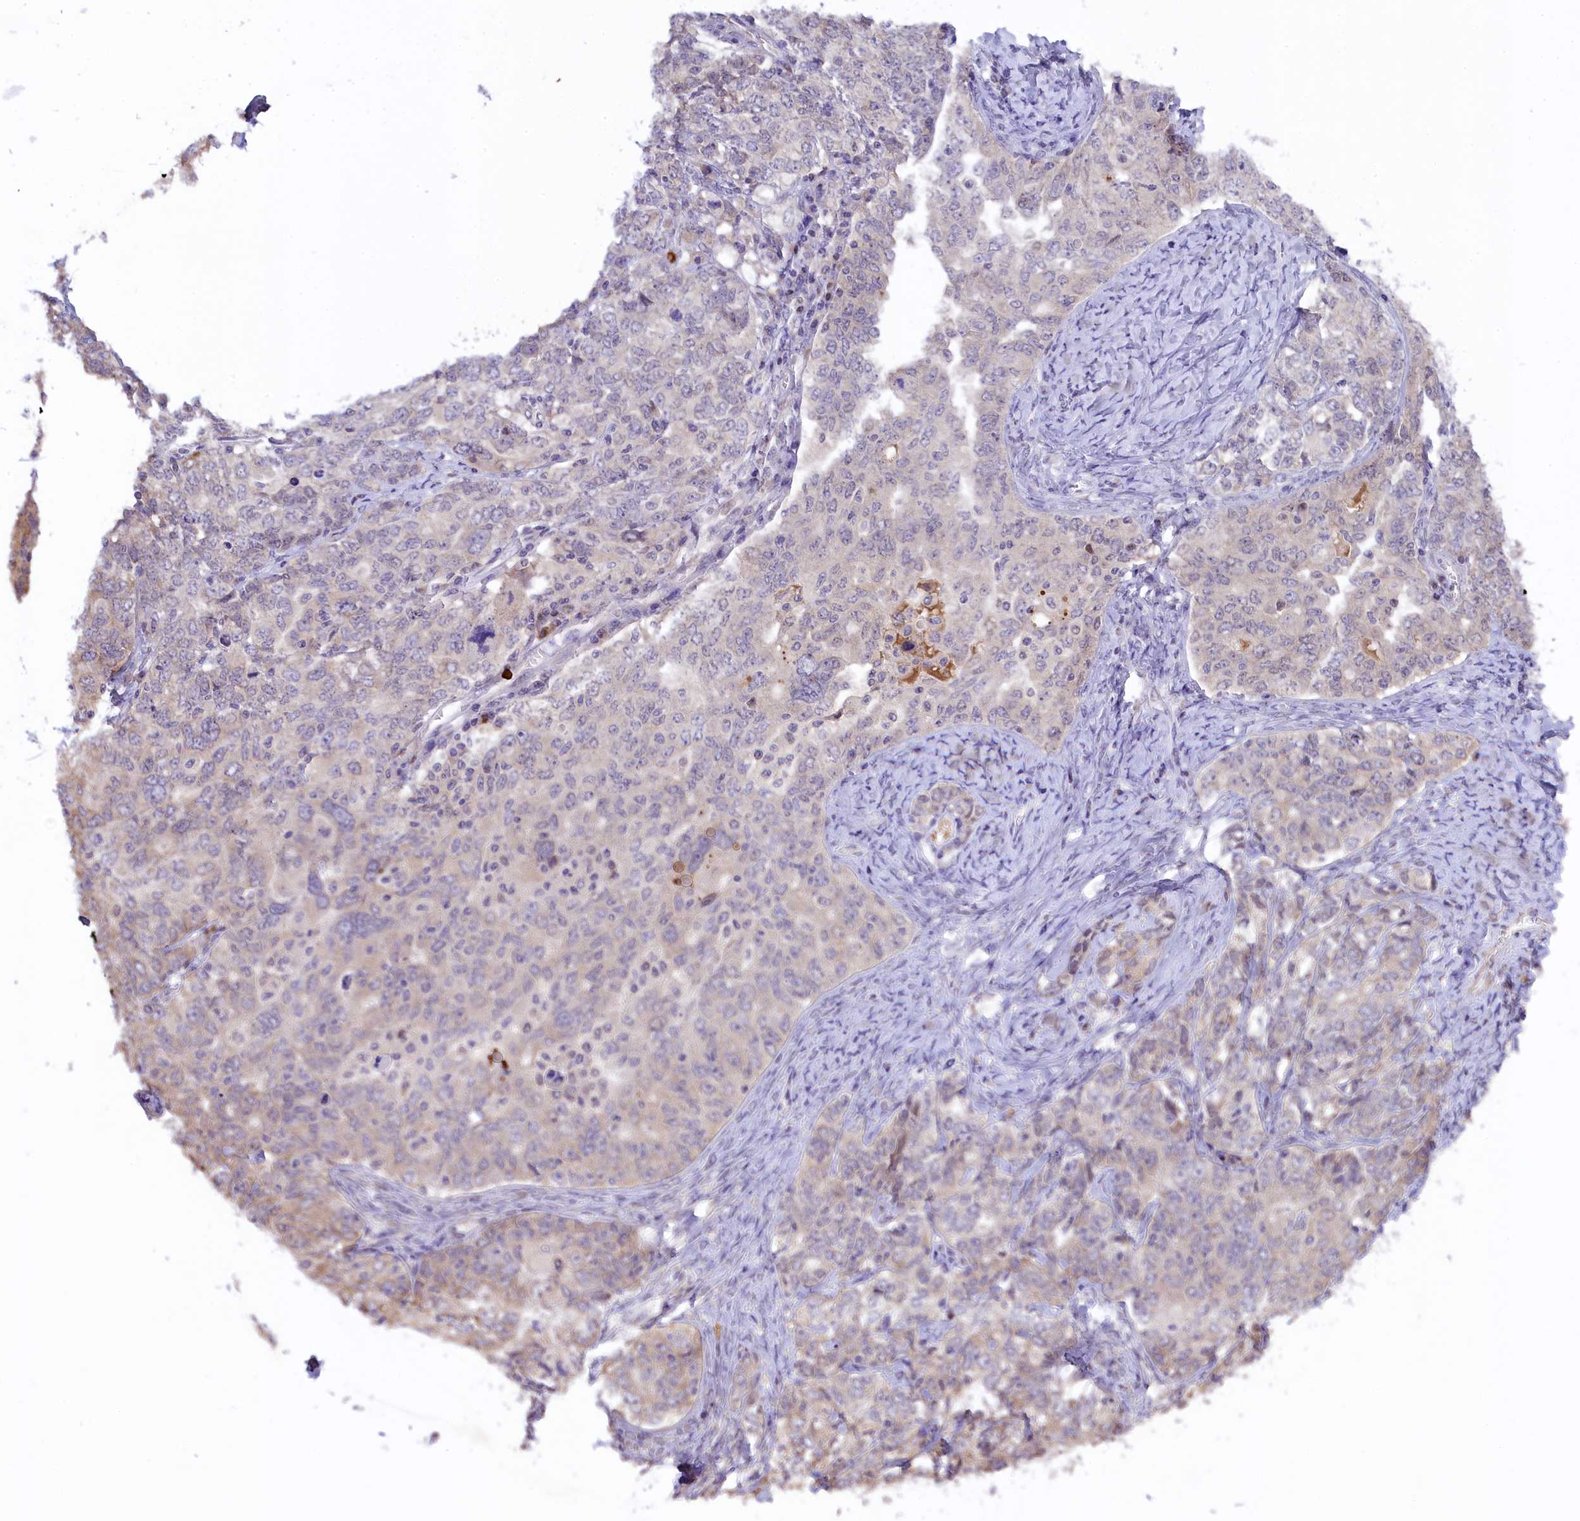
{"staining": {"intensity": "weak", "quantity": "25%-75%", "location": "cytoplasmic/membranous"}, "tissue": "ovarian cancer", "cell_type": "Tumor cells", "image_type": "cancer", "snomed": [{"axis": "morphology", "description": "Carcinoma, endometroid"}, {"axis": "topography", "description": "Ovary"}], "caption": "IHC of human ovarian endometroid carcinoma exhibits low levels of weak cytoplasmic/membranous staining in approximately 25%-75% of tumor cells.", "gene": "RBBP8", "patient": {"sex": "female", "age": 62}}